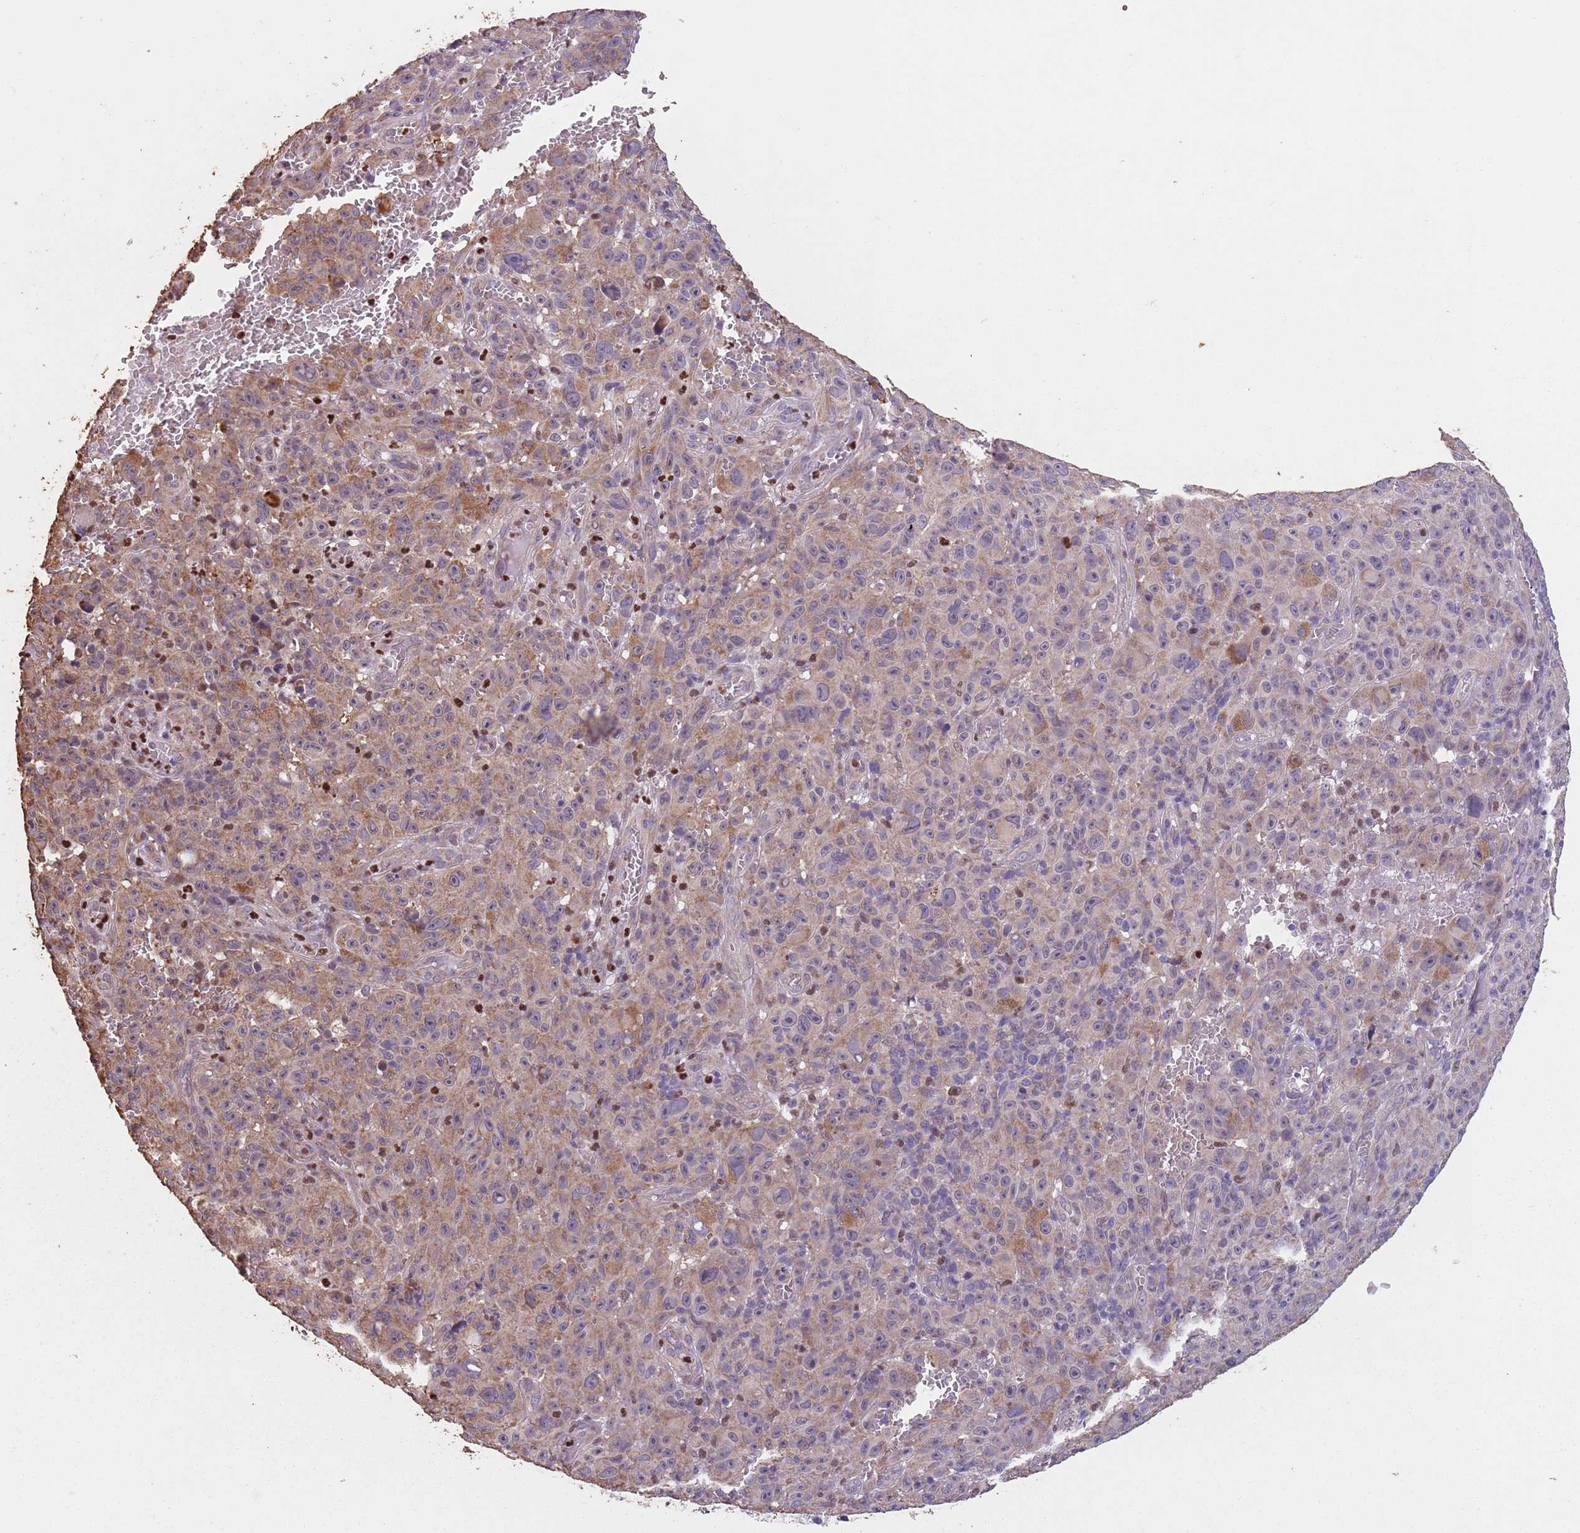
{"staining": {"intensity": "moderate", "quantity": "<25%", "location": "cytoplasmic/membranous"}, "tissue": "melanoma", "cell_type": "Tumor cells", "image_type": "cancer", "snomed": [{"axis": "morphology", "description": "Malignant melanoma, NOS"}, {"axis": "topography", "description": "Skin"}], "caption": "Malignant melanoma was stained to show a protein in brown. There is low levels of moderate cytoplasmic/membranous staining in about <25% of tumor cells.", "gene": "ADCY7", "patient": {"sex": "female", "age": 82}}